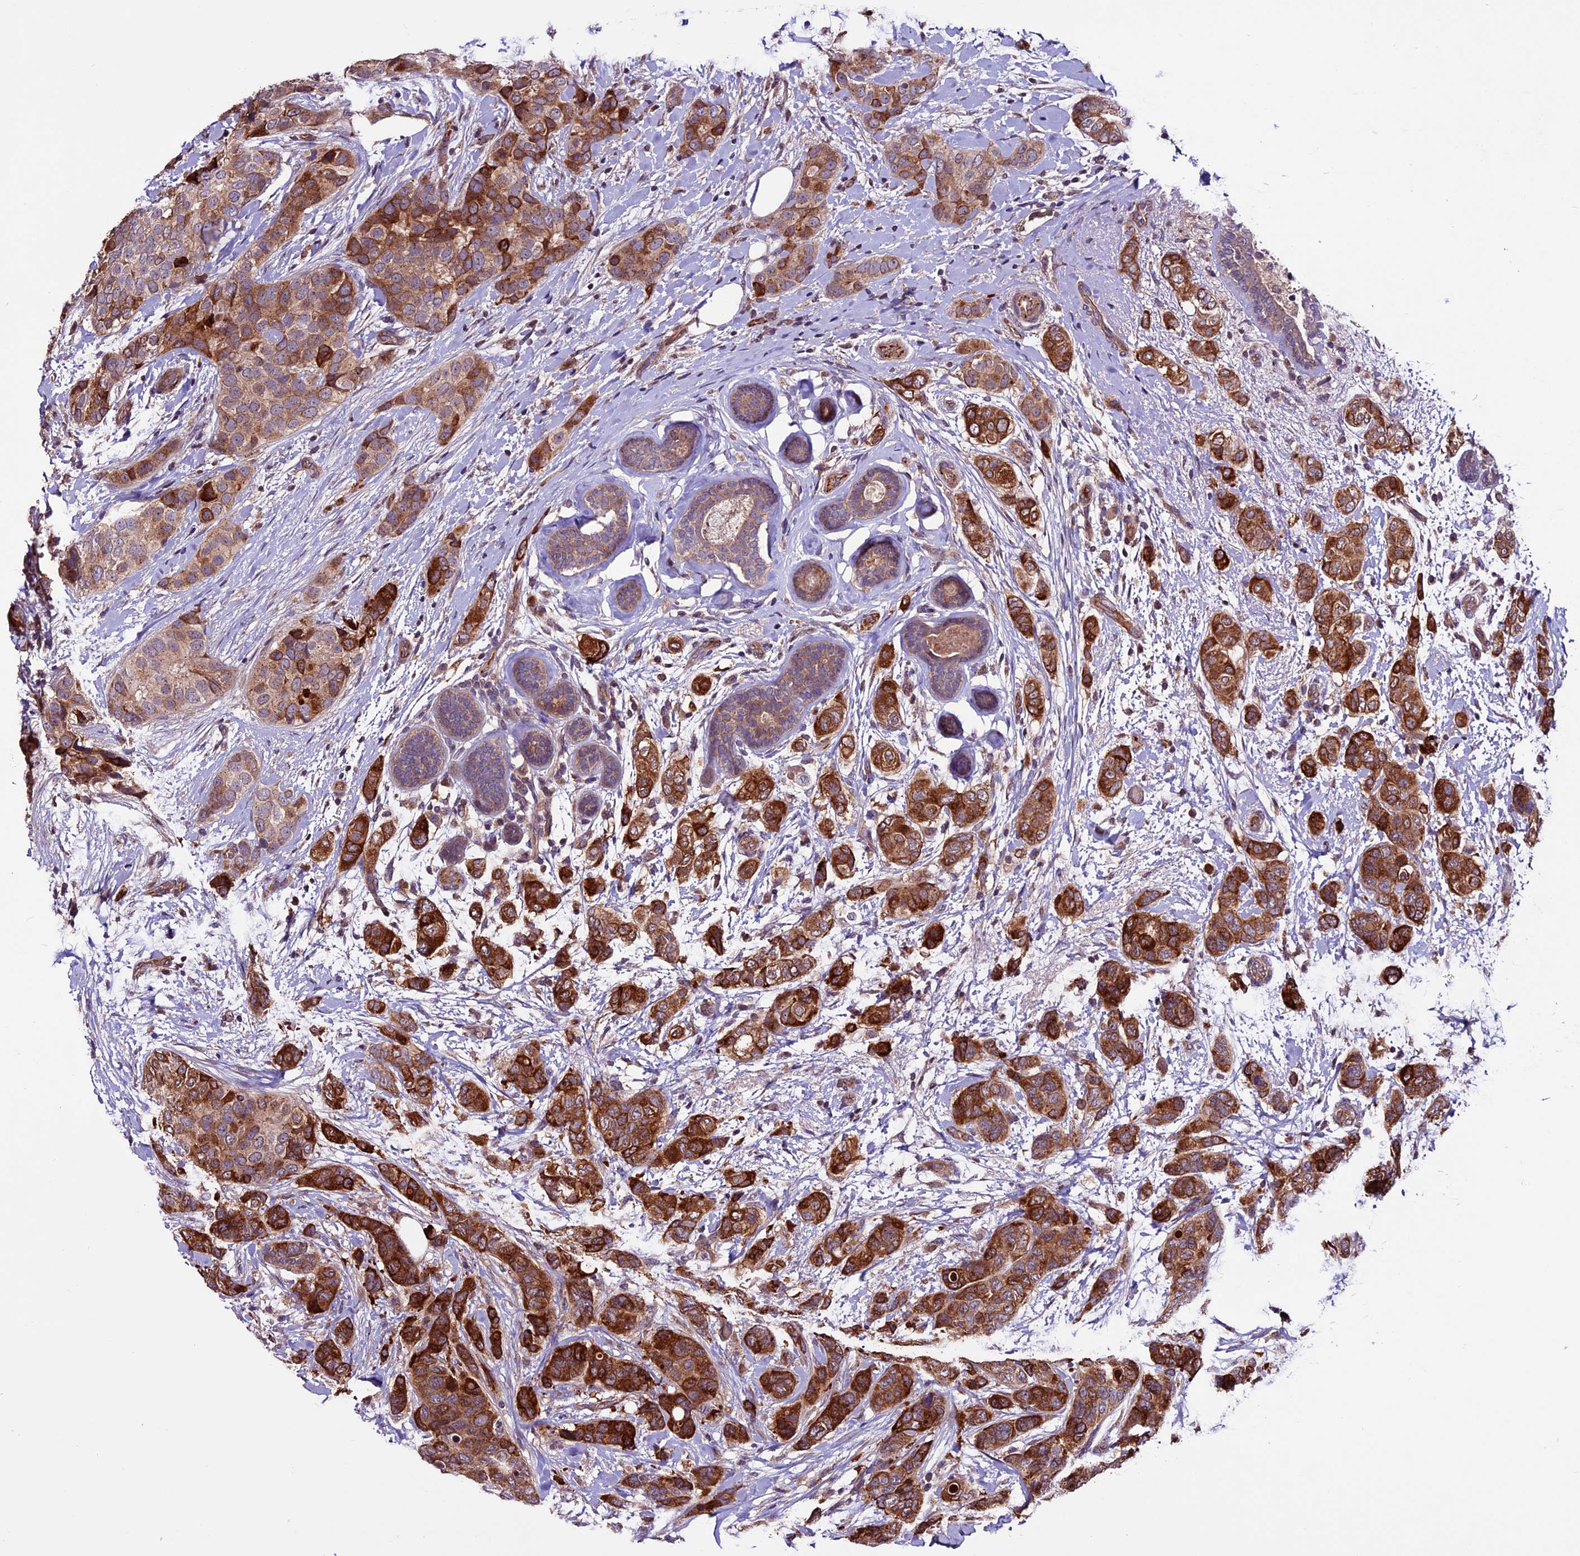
{"staining": {"intensity": "strong", "quantity": ">75%", "location": "cytoplasmic/membranous"}, "tissue": "breast cancer", "cell_type": "Tumor cells", "image_type": "cancer", "snomed": [{"axis": "morphology", "description": "Lobular carcinoma"}, {"axis": "topography", "description": "Breast"}], "caption": "Immunohistochemical staining of human breast lobular carcinoma demonstrates strong cytoplasmic/membranous protein staining in approximately >75% of tumor cells. (Brightfield microscopy of DAB IHC at high magnification).", "gene": "RINL", "patient": {"sex": "female", "age": 51}}